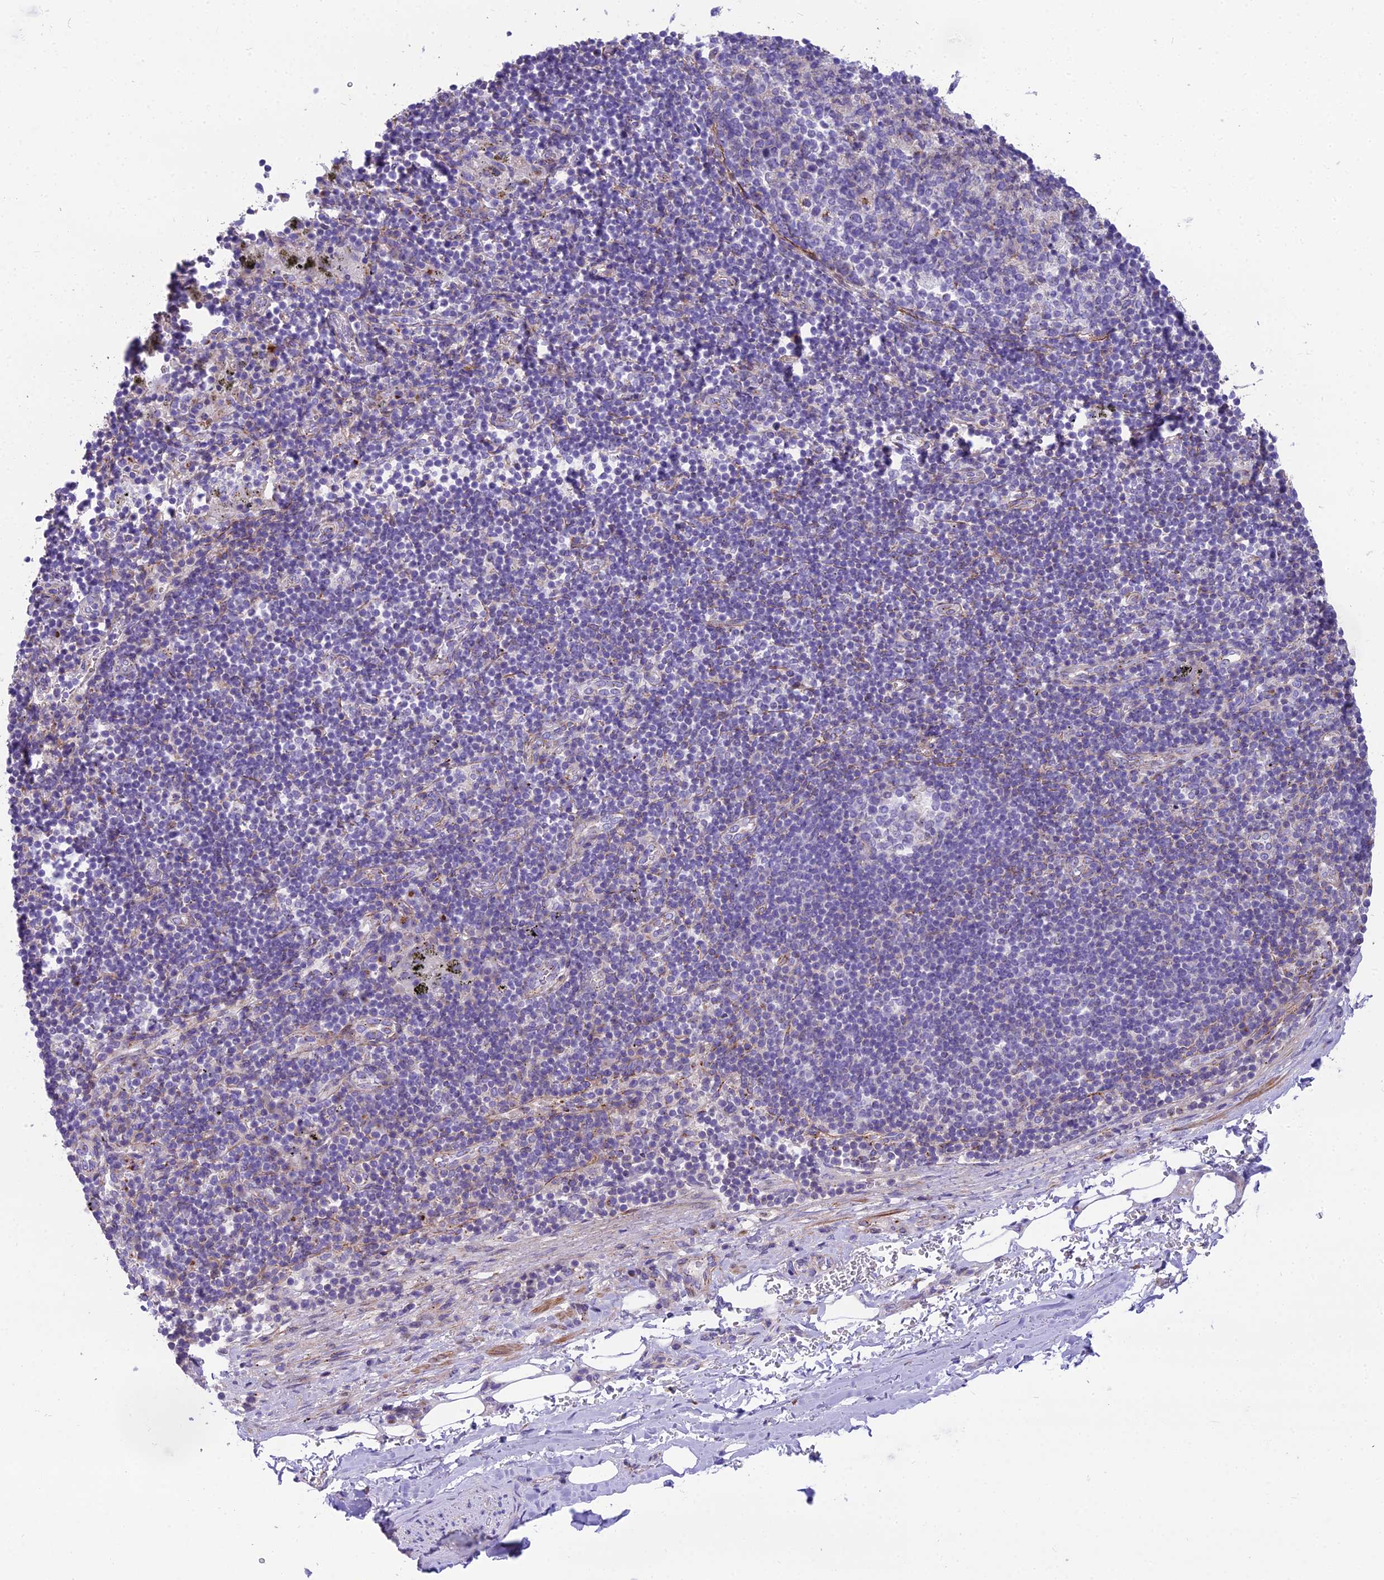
{"staining": {"intensity": "negative", "quantity": "none", "location": "none"}, "tissue": "adipose tissue", "cell_type": "Adipocytes", "image_type": "normal", "snomed": [{"axis": "morphology", "description": "Normal tissue, NOS"}, {"axis": "topography", "description": "Lymph node"}, {"axis": "topography", "description": "Cartilage tissue"}, {"axis": "topography", "description": "Bronchus"}], "caption": "The immunohistochemistry micrograph has no significant expression in adipocytes of adipose tissue.", "gene": "GFRA1", "patient": {"sex": "male", "age": 63}}